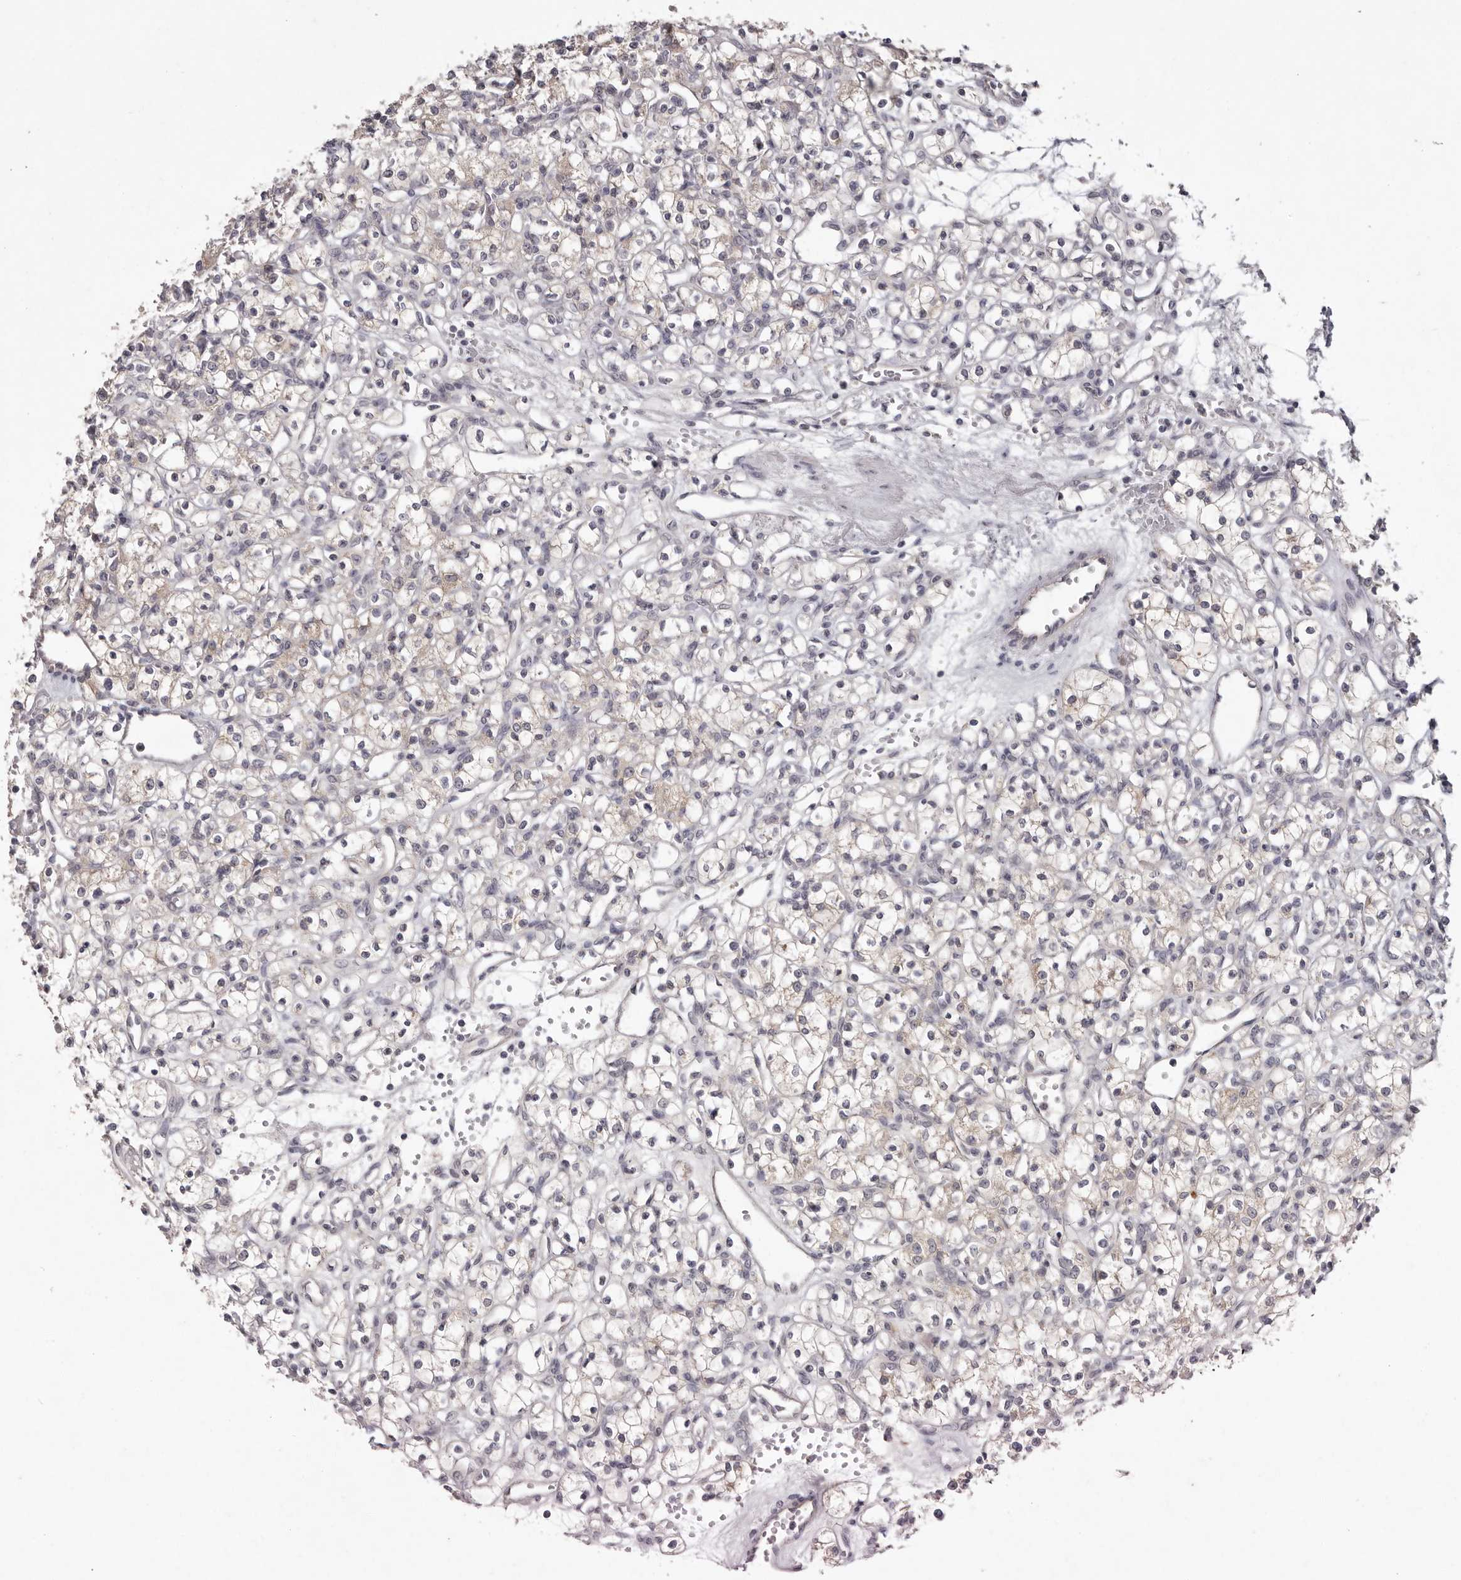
{"staining": {"intensity": "negative", "quantity": "none", "location": "none"}, "tissue": "renal cancer", "cell_type": "Tumor cells", "image_type": "cancer", "snomed": [{"axis": "morphology", "description": "Adenocarcinoma, NOS"}, {"axis": "topography", "description": "Kidney"}], "caption": "This photomicrograph is of adenocarcinoma (renal) stained with immunohistochemistry to label a protein in brown with the nuclei are counter-stained blue. There is no expression in tumor cells. (DAB immunohistochemistry (IHC) visualized using brightfield microscopy, high magnification).", "gene": "GARNL3", "patient": {"sex": "female", "age": 59}}